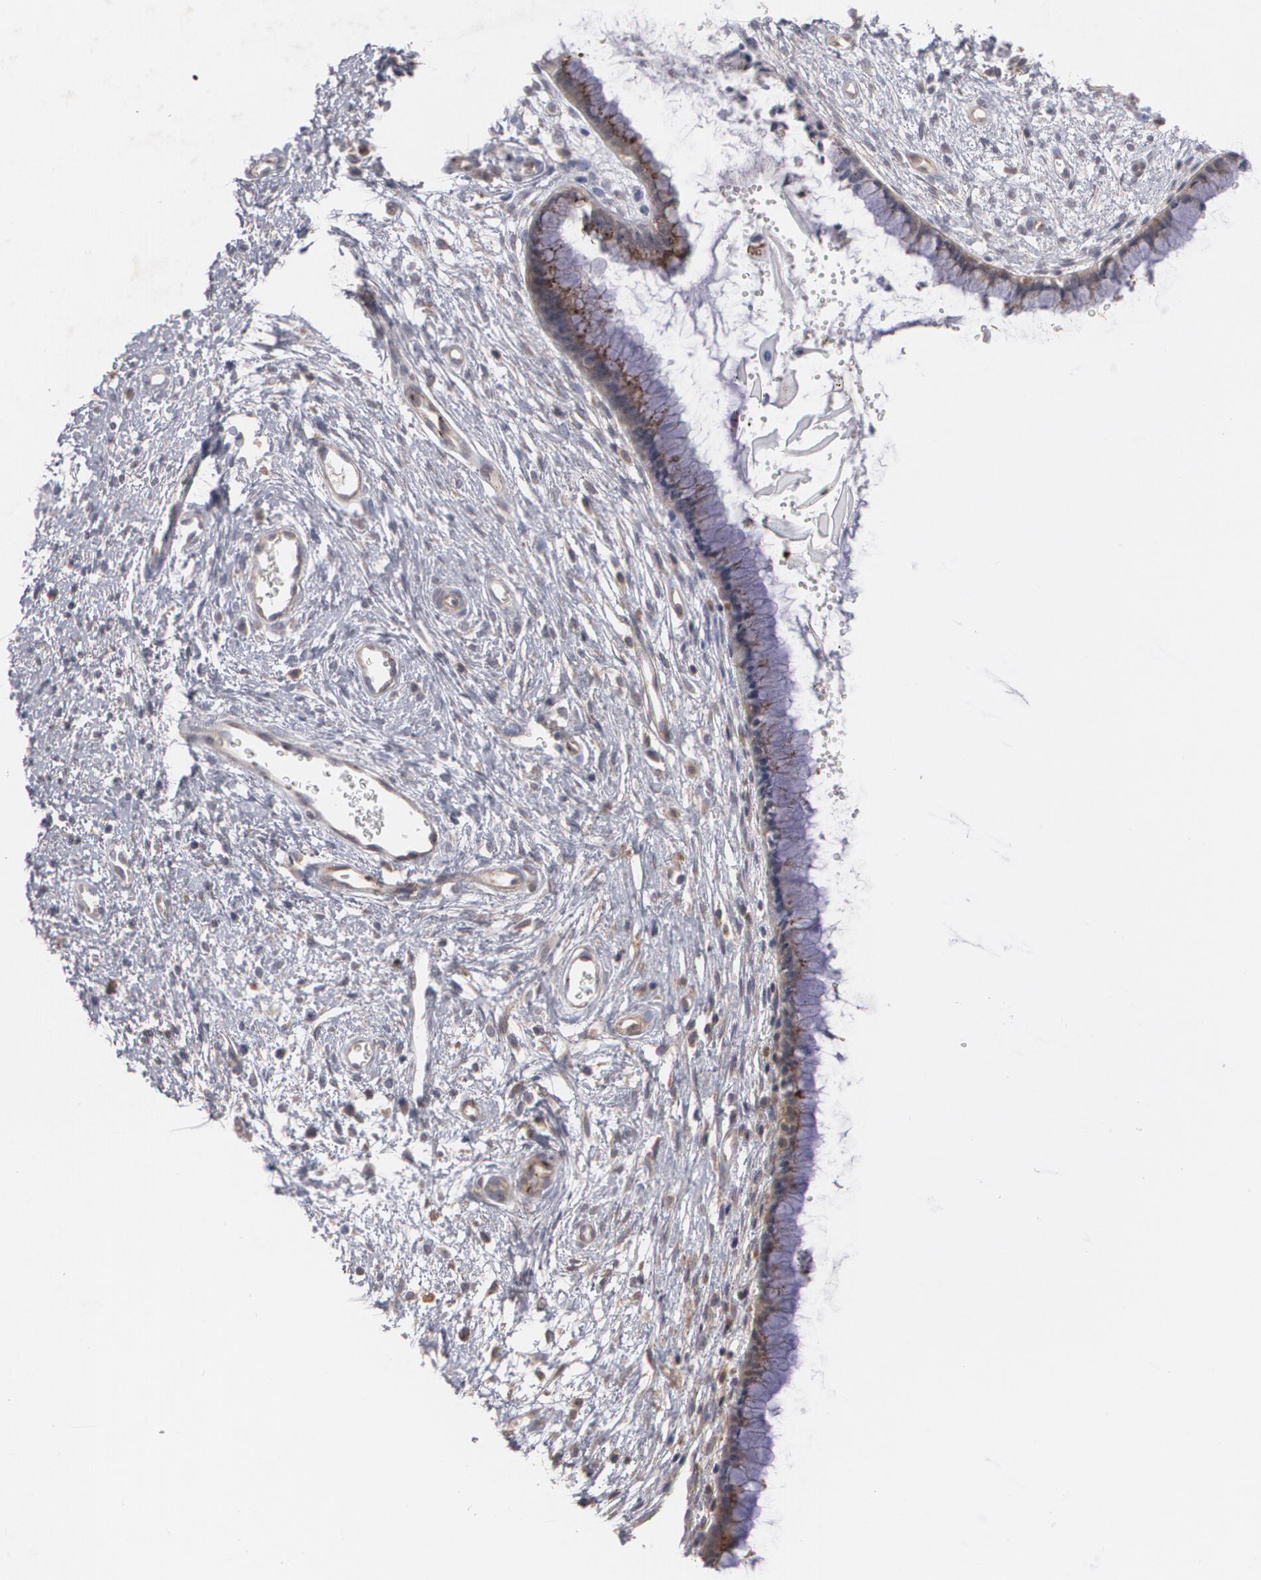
{"staining": {"intensity": "moderate", "quantity": "<25%", "location": "cytoplasmic/membranous"}, "tissue": "cervix", "cell_type": "Glandular cells", "image_type": "normal", "snomed": [{"axis": "morphology", "description": "Normal tissue, NOS"}, {"axis": "topography", "description": "Cervix"}], "caption": "Immunohistochemical staining of benign cervix reveals <25% levels of moderate cytoplasmic/membranous protein staining in approximately <25% of glandular cells. The protein is stained brown, and the nuclei are stained in blue (DAB (3,3'-diaminobenzidine) IHC with brightfield microscopy, high magnification).", "gene": "HTT", "patient": {"sex": "female", "age": 55}}